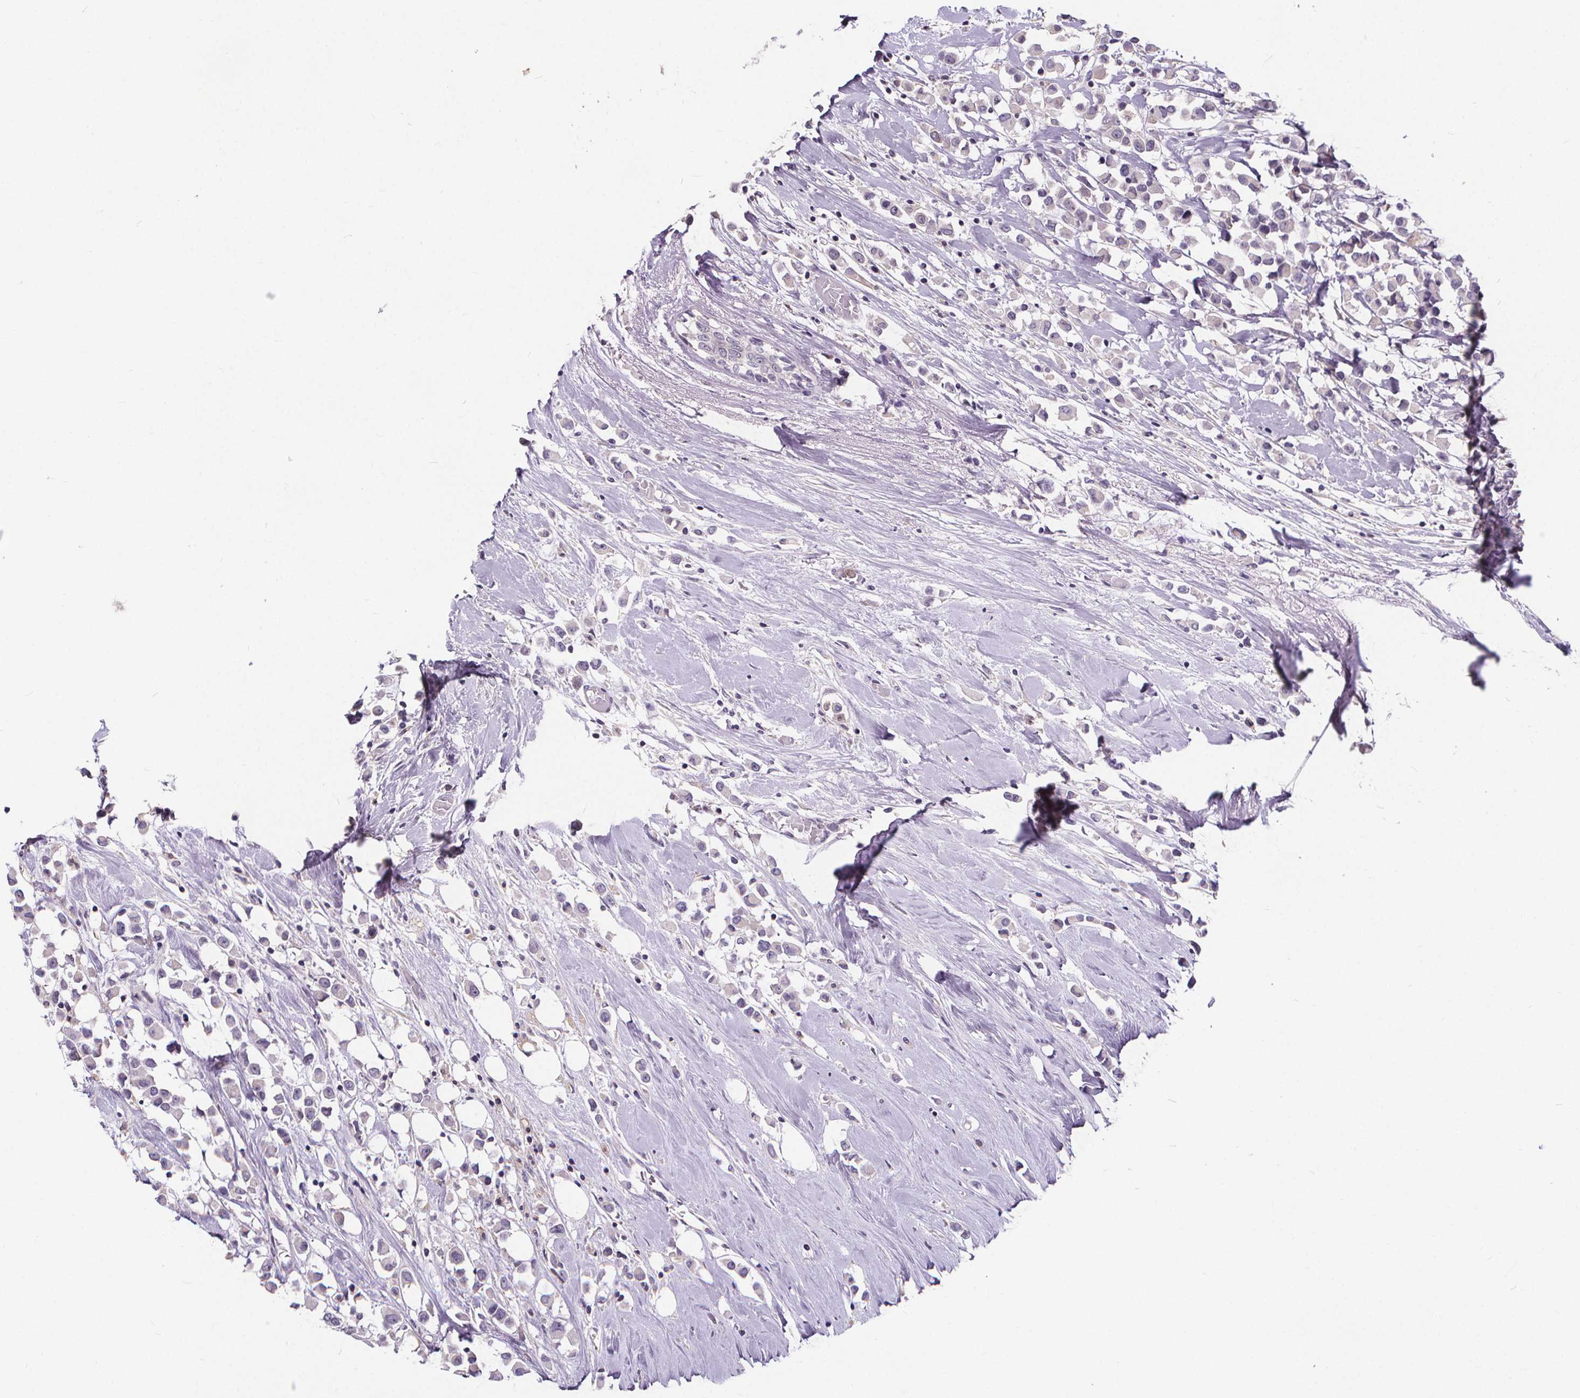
{"staining": {"intensity": "negative", "quantity": "none", "location": "none"}, "tissue": "breast cancer", "cell_type": "Tumor cells", "image_type": "cancer", "snomed": [{"axis": "morphology", "description": "Duct carcinoma"}, {"axis": "topography", "description": "Breast"}], "caption": "DAB immunohistochemical staining of human breast cancer (invasive ductal carcinoma) exhibits no significant positivity in tumor cells.", "gene": "ATP6V1D", "patient": {"sex": "female", "age": 61}}